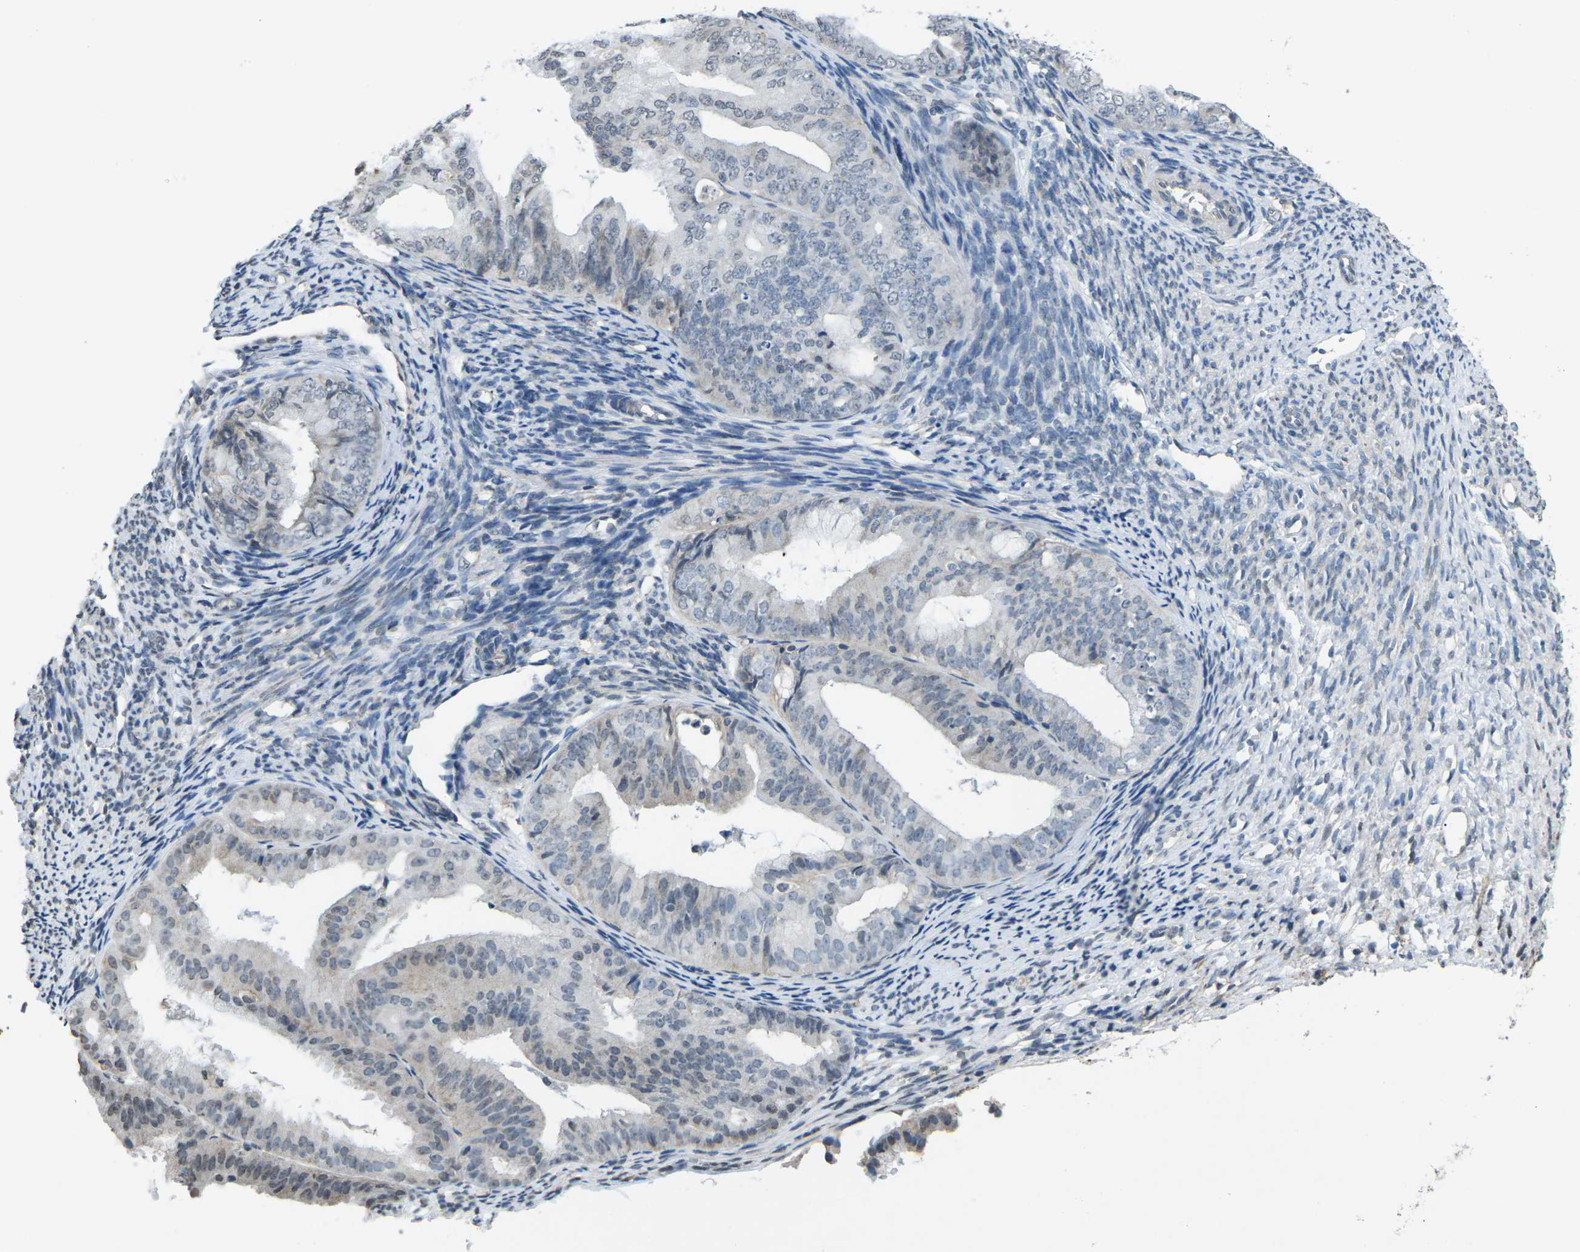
{"staining": {"intensity": "weak", "quantity": "<25%", "location": "nuclear"}, "tissue": "endometrial cancer", "cell_type": "Tumor cells", "image_type": "cancer", "snomed": [{"axis": "morphology", "description": "Adenocarcinoma, NOS"}, {"axis": "topography", "description": "Endometrium"}], "caption": "Immunohistochemistry of human endometrial adenocarcinoma displays no positivity in tumor cells.", "gene": "TFR2", "patient": {"sex": "female", "age": 63}}